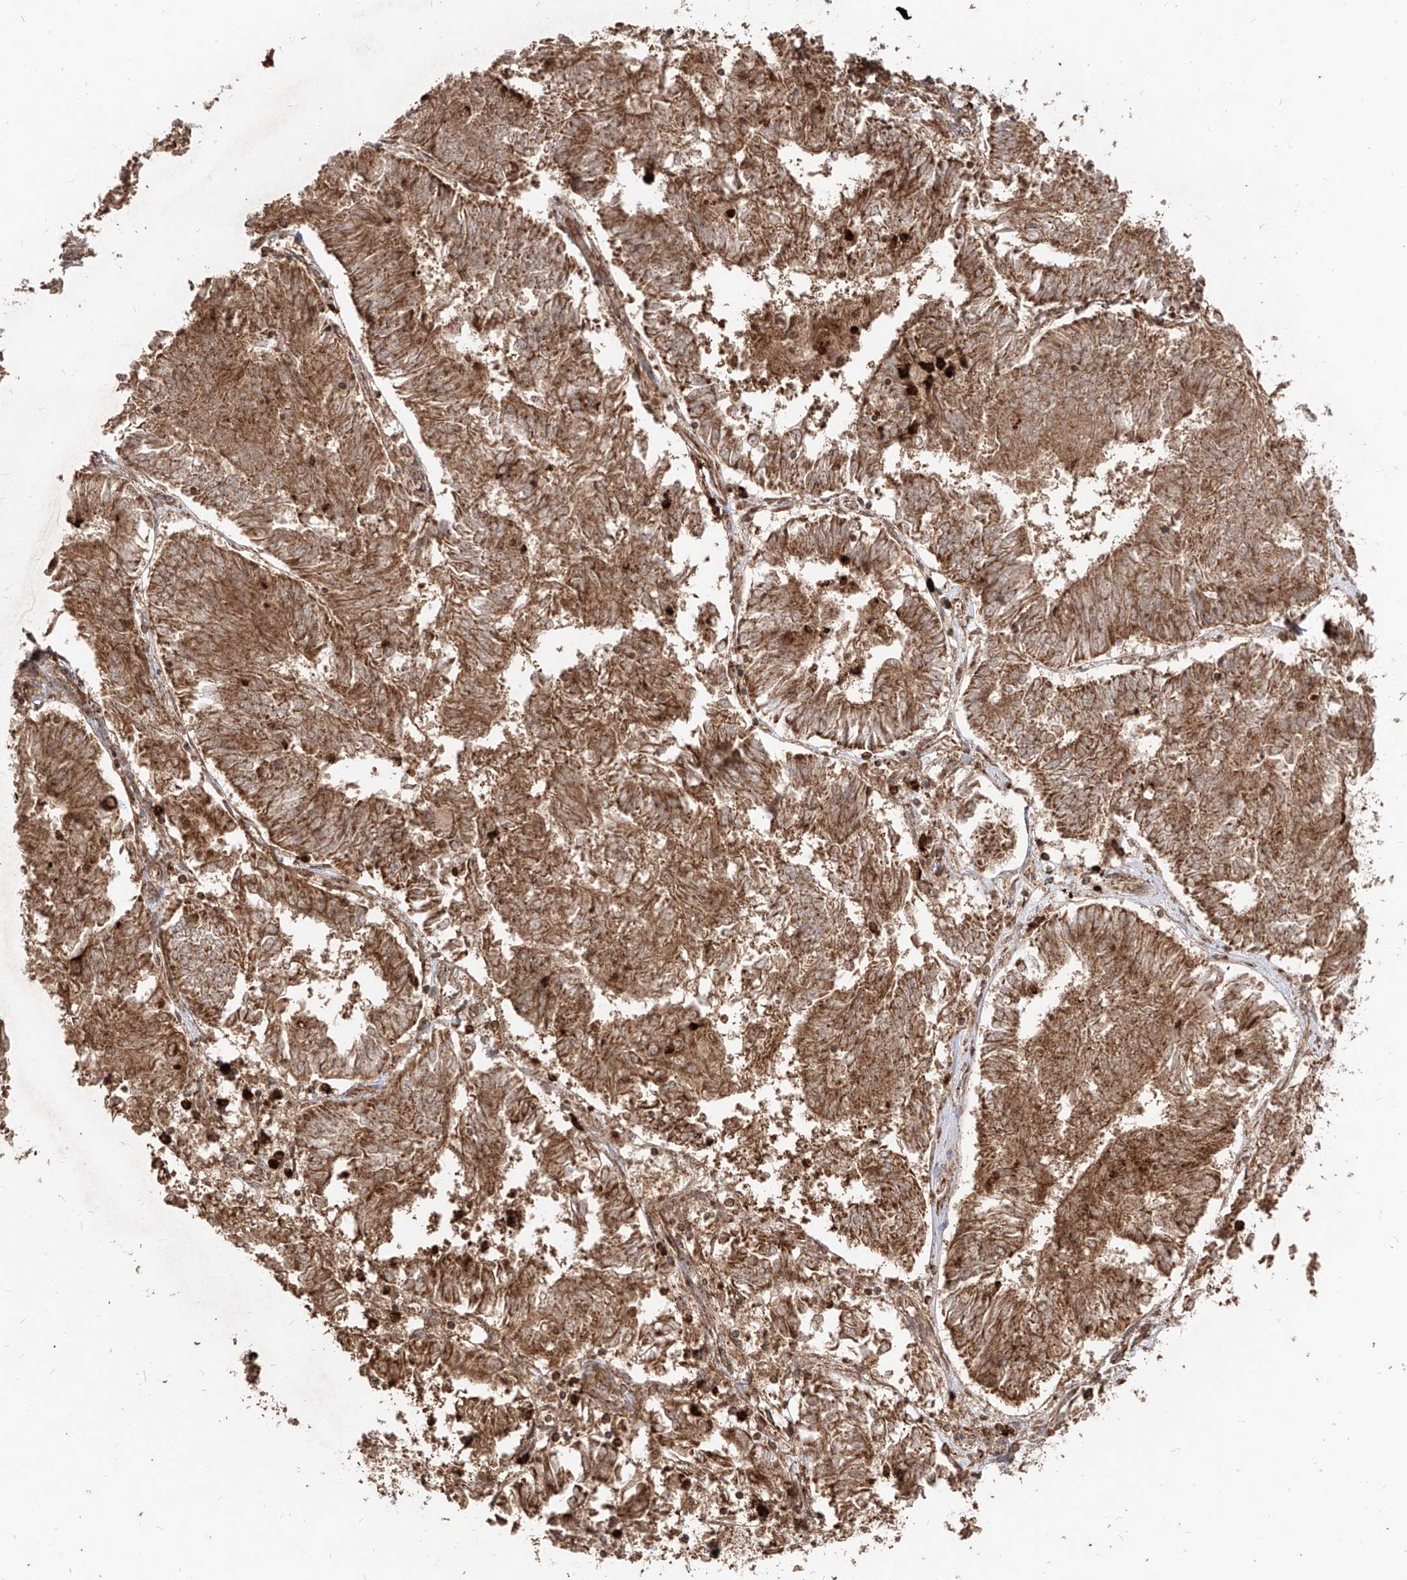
{"staining": {"intensity": "moderate", "quantity": ">75%", "location": "cytoplasmic/membranous"}, "tissue": "endometrial cancer", "cell_type": "Tumor cells", "image_type": "cancer", "snomed": [{"axis": "morphology", "description": "Adenocarcinoma, NOS"}, {"axis": "topography", "description": "Endometrium"}], "caption": "A brown stain labels moderate cytoplasmic/membranous positivity of a protein in human endometrial adenocarcinoma tumor cells.", "gene": "AIM2", "patient": {"sex": "female", "age": 58}}